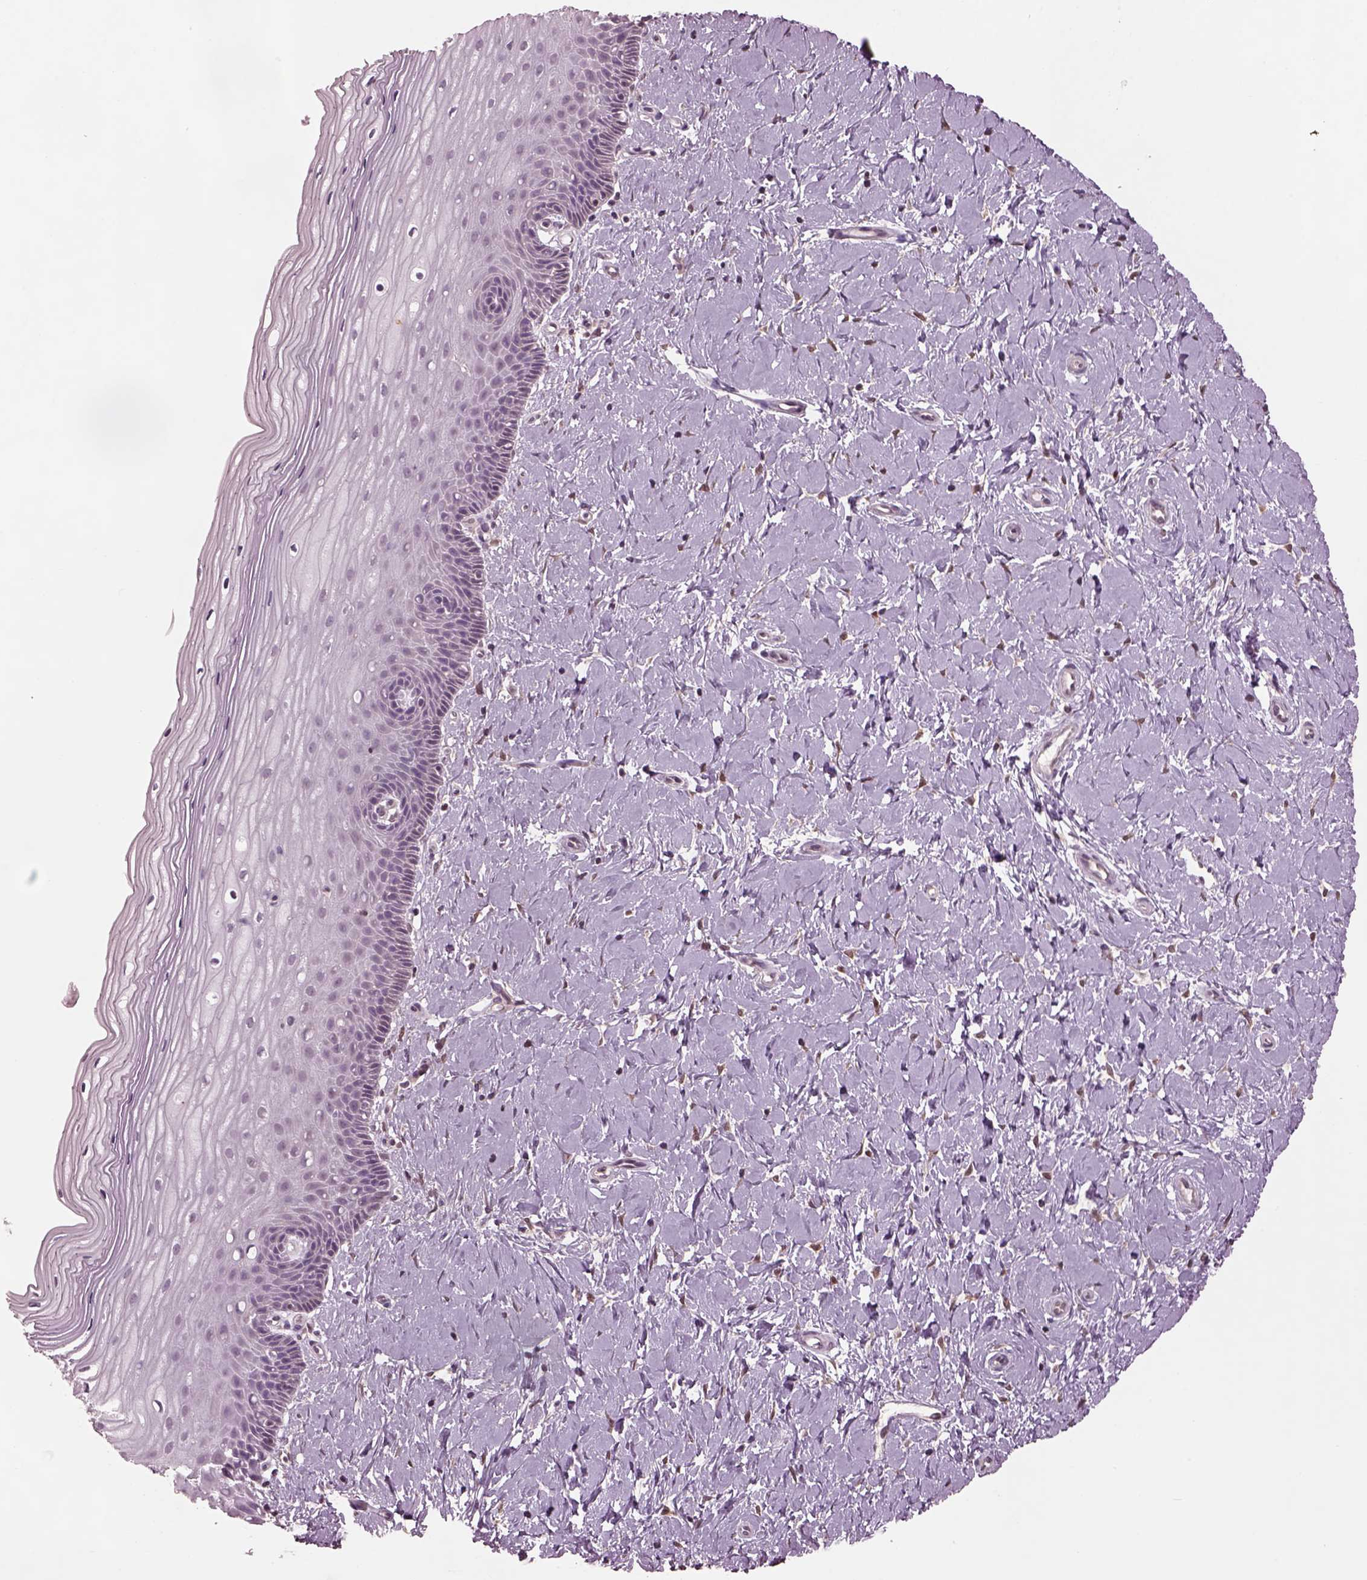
{"staining": {"intensity": "weak", "quantity": ">75%", "location": "cytoplasmic/membranous,nuclear"}, "tissue": "cervix", "cell_type": "Glandular cells", "image_type": "normal", "snomed": [{"axis": "morphology", "description": "Normal tissue, NOS"}, {"axis": "topography", "description": "Cervix"}], "caption": "Immunohistochemical staining of unremarkable human cervix exhibits low levels of weak cytoplasmic/membranous,nuclear positivity in approximately >75% of glandular cells. (DAB (3,3'-diaminobenzidine) IHC, brown staining for protein, blue staining for nuclei).", "gene": "SRI", "patient": {"sex": "female", "age": 37}}